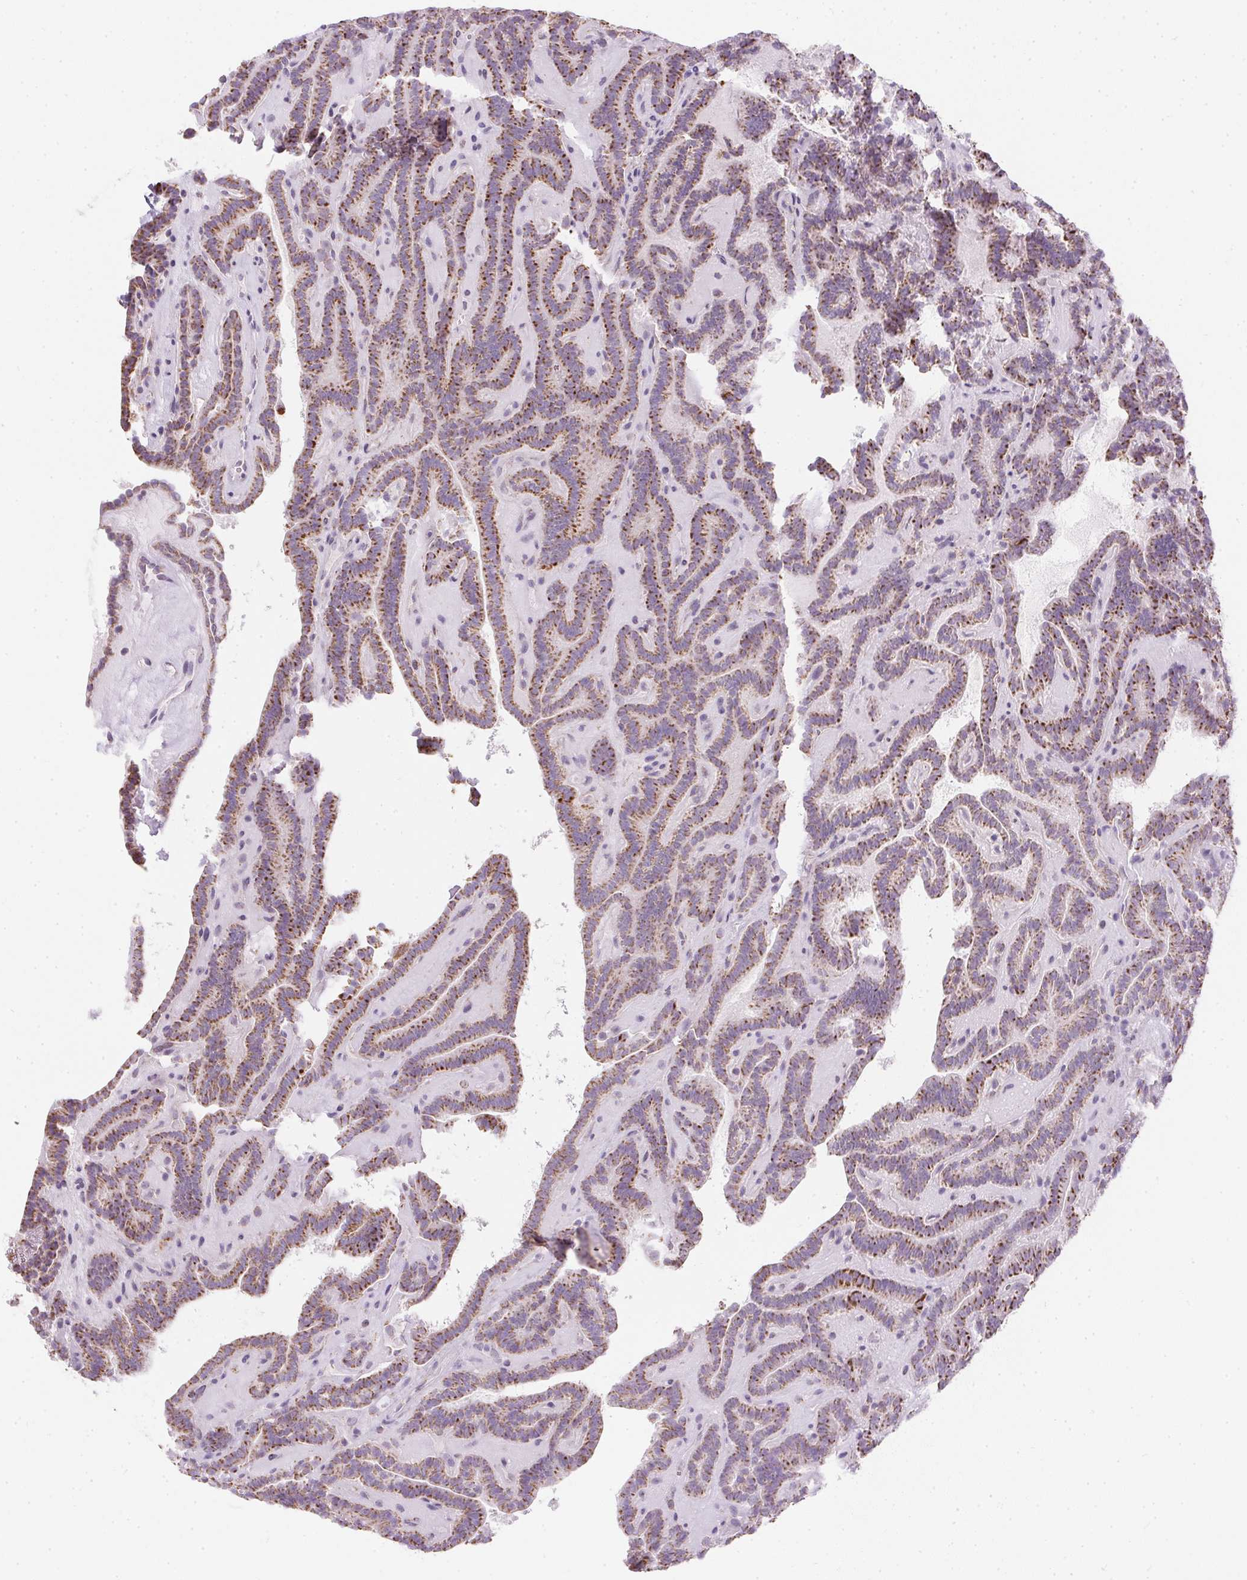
{"staining": {"intensity": "moderate", "quantity": ">75%", "location": "cytoplasmic/membranous"}, "tissue": "thyroid cancer", "cell_type": "Tumor cells", "image_type": "cancer", "snomed": [{"axis": "morphology", "description": "Papillary adenocarcinoma, NOS"}, {"axis": "topography", "description": "Thyroid gland"}], "caption": "Immunohistochemical staining of thyroid papillary adenocarcinoma demonstrates medium levels of moderate cytoplasmic/membranous protein staining in approximately >75% of tumor cells.", "gene": "MAPK11", "patient": {"sex": "female", "age": 21}}